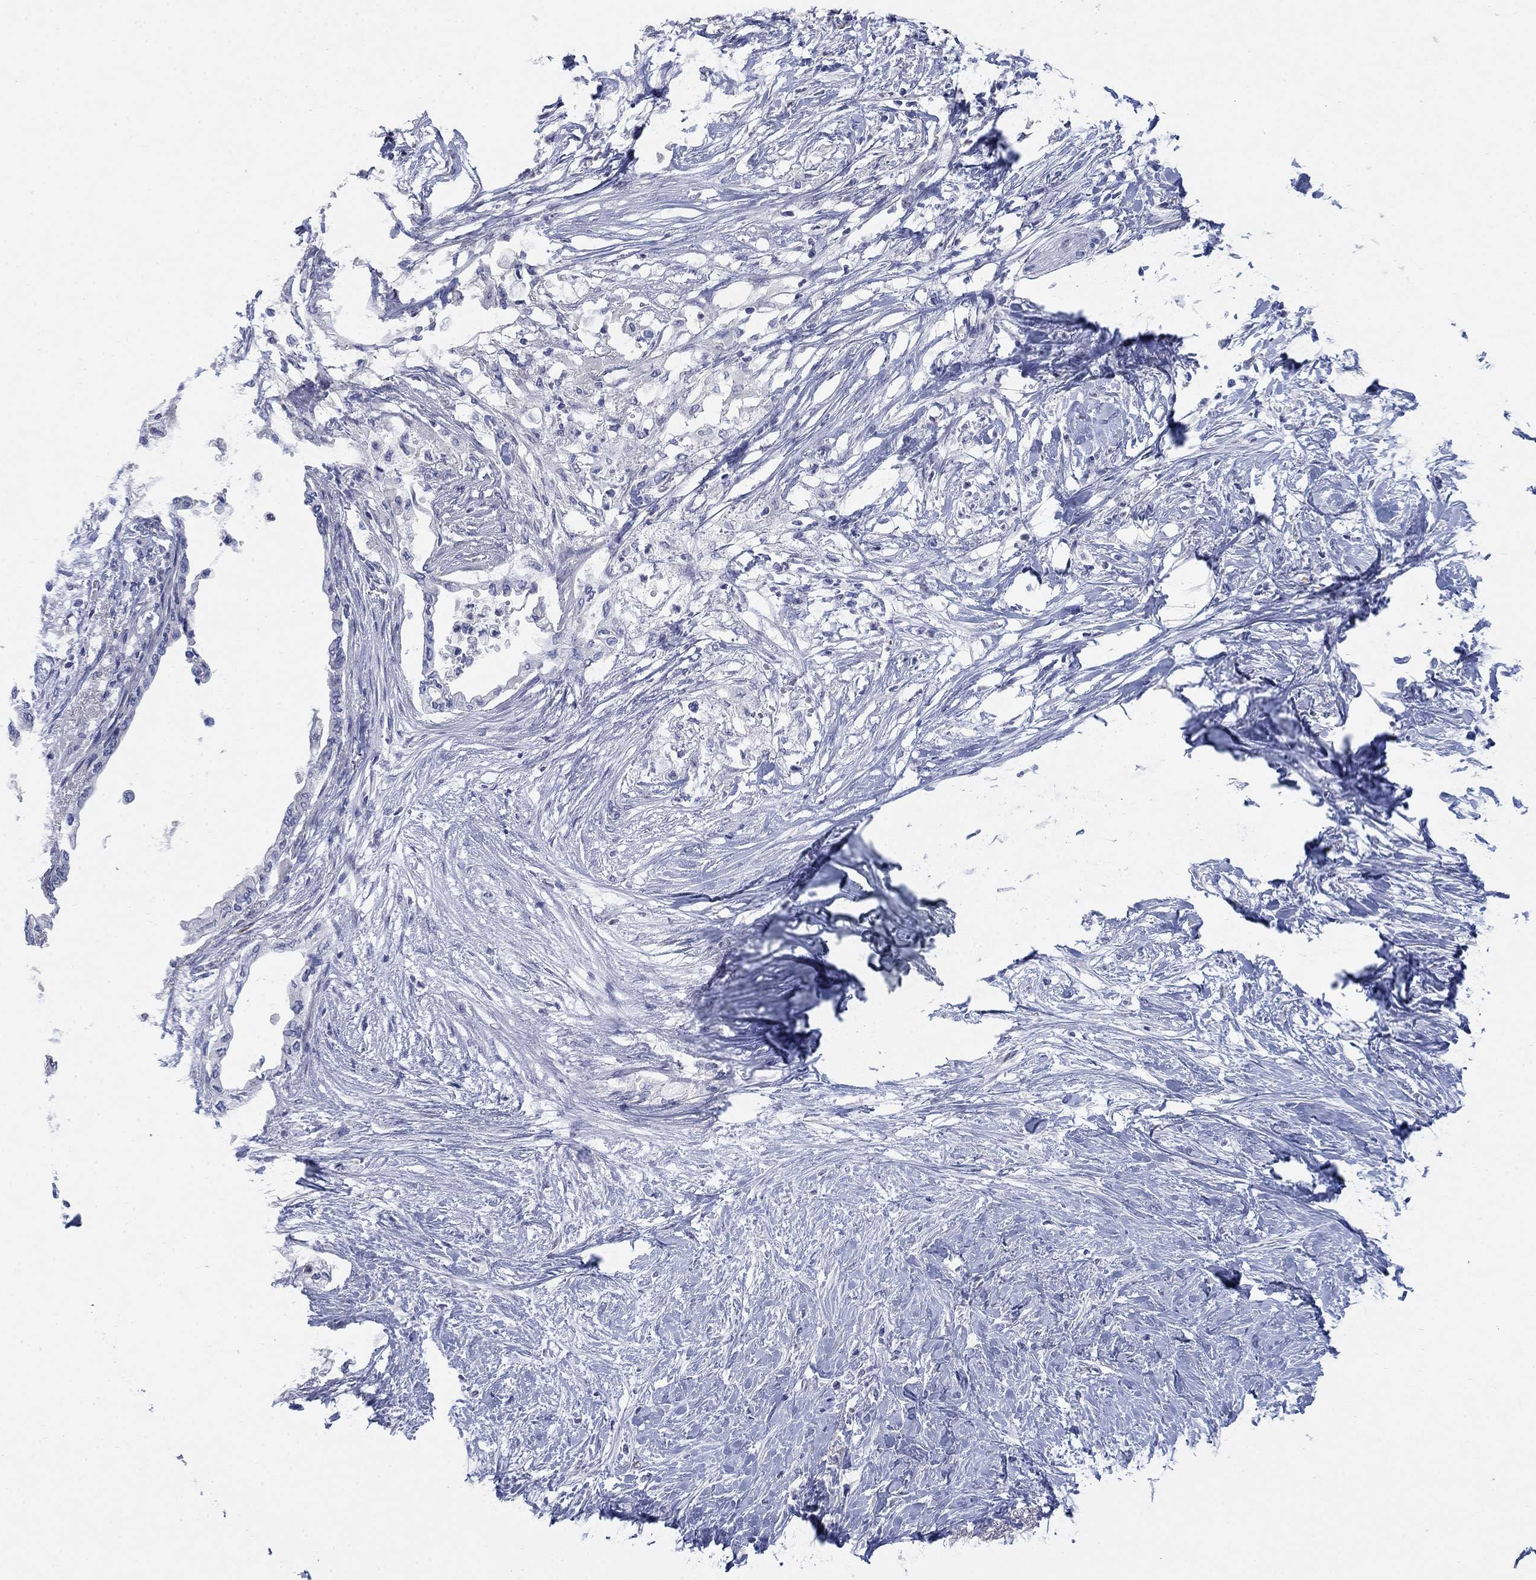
{"staining": {"intensity": "negative", "quantity": "none", "location": "none"}, "tissue": "pancreatic cancer", "cell_type": "Tumor cells", "image_type": "cancer", "snomed": [{"axis": "morphology", "description": "Normal tissue, NOS"}, {"axis": "morphology", "description": "Adenocarcinoma, NOS"}, {"axis": "topography", "description": "Pancreas"}, {"axis": "topography", "description": "Duodenum"}], "caption": "IHC photomicrograph of pancreatic adenocarcinoma stained for a protein (brown), which shows no staining in tumor cells. The staining is performed using DAB brown chromogen with nuclei counter-stained in using hematoxylin.", "gene": "TMEM249", "patient": {"sex": "female", "age": 60}}